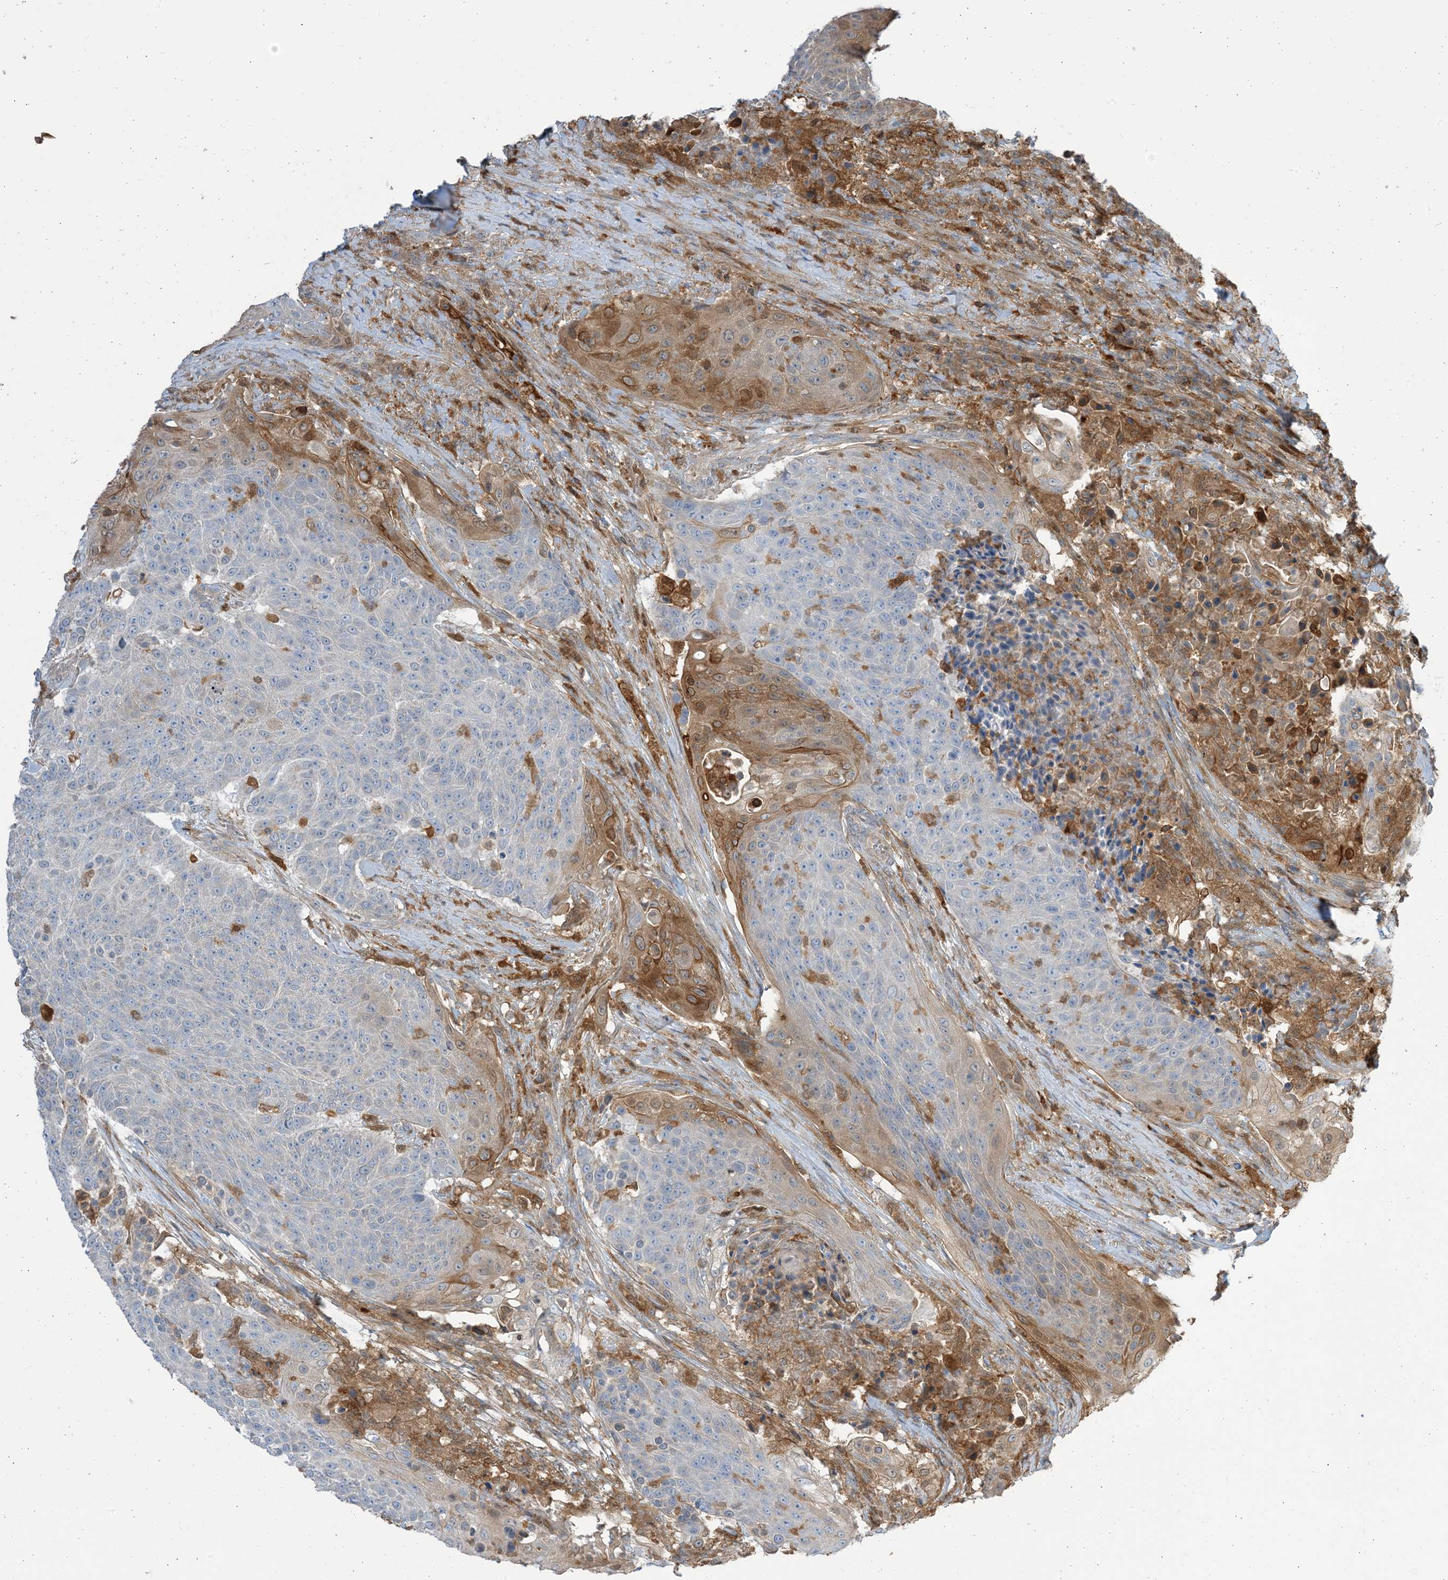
{"staining": {"intensity": "moderate", "quantity": "<25%", "location": "cytoplasmic/membranous"}, "tissue": "urothelial cancer", "cell_type": "Tumor cells", "image_type": "cancer", "snomed": [{"axis": "morphology", "description": "Urothelial carcinoma, High grade"}, {"axis": "topography", "description": "Urinary bladder"}], "caption": "There is low levels of moderate cytoplasmic/membranous staining in tumor cells of urothelial carcinoma (high-grade), as demonstrated by immunohistochemical staining (brown color).", "gene": "NAGK", "patient": {"sex": "female", "age": 63}}